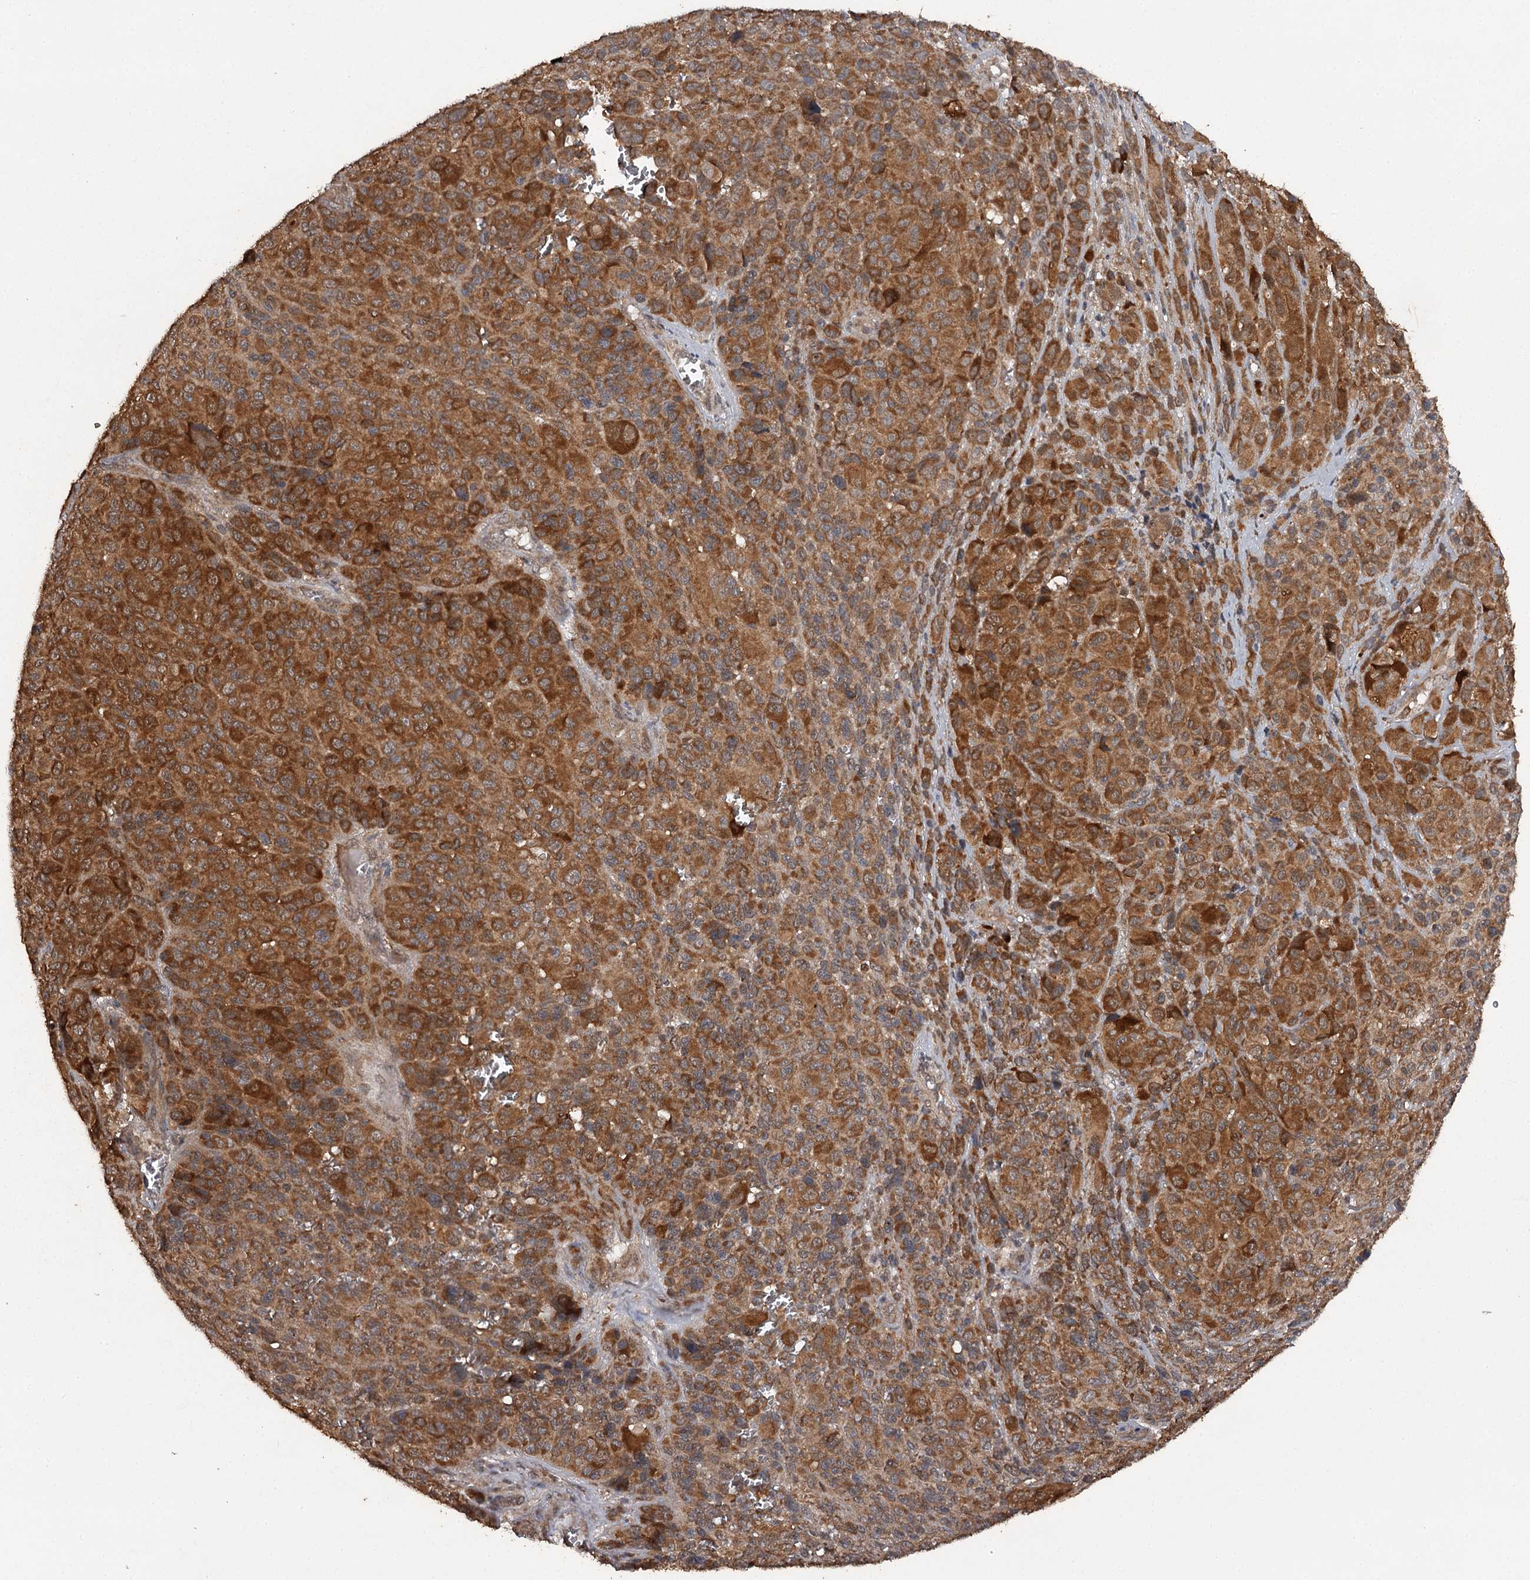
{"staining": {"intensity": "strong", "quantity": ">75%", "location": "cytoplasmic/membranous"}, "tissue": "melanoma", "cell_type": "Tumor cells", "image_type": "cancer", "snomed": [{"axis": "morphology", "description": "Malignant melanoma, NOS"}, {"axis": "topography", "description": "Skin of trunk"}], "caption": "Melanoma was stained to show a protein in brown. There is high levels of strong cytoplasmic/membranous positivity in about >75% of tumor cells. (DAB IHC with brightfield microscopy, high magnification).", "gene": "WIPI1", "patient": {"sex": "male", "age": 71}}